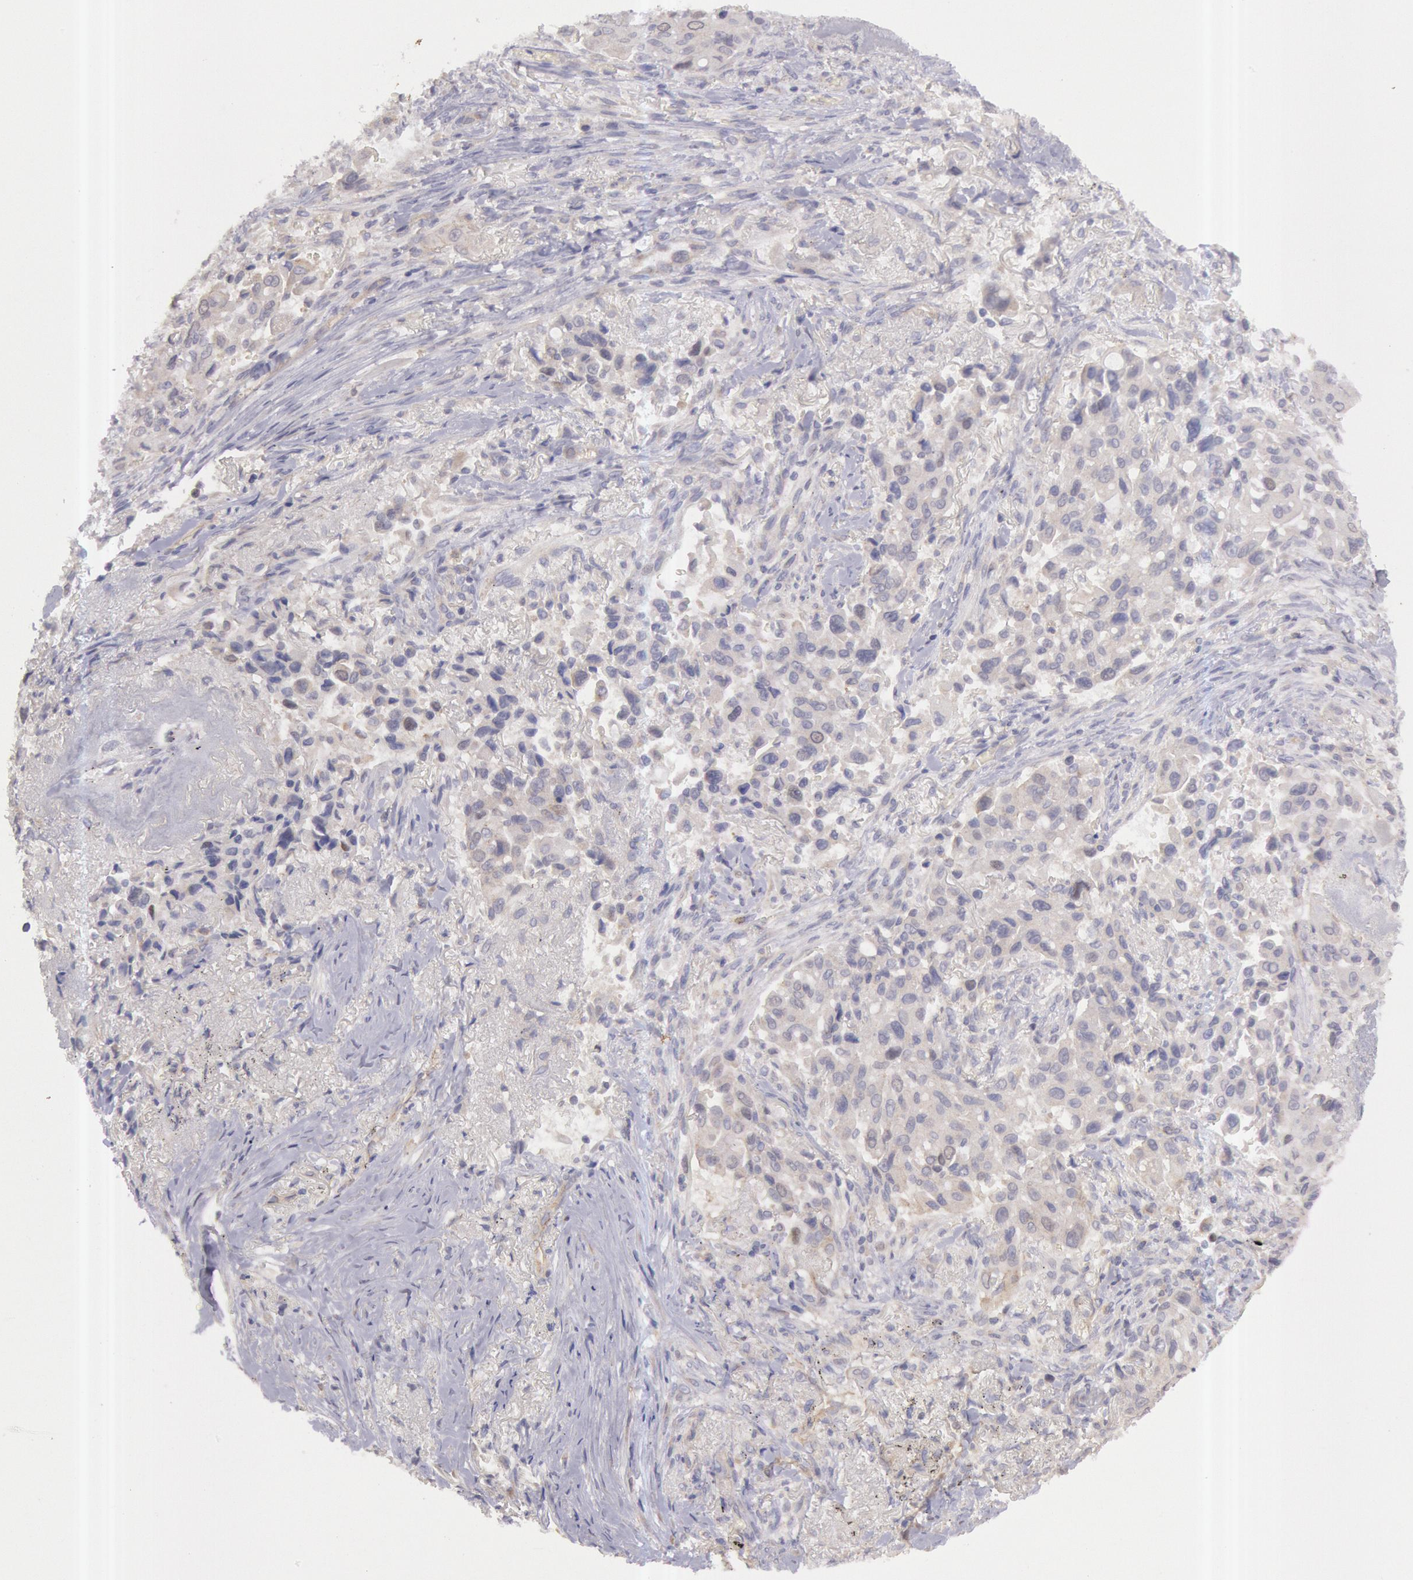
{"staining": {"intensity": "negative", "quantity": "none", "location": "none"}, "tissue": "lung cancer", "cell_type": "Tumor cells", "image_type": "cancer", "snomed": [{"axis": "morphology", "description": "Adenocarcinoma, NOS"}, {"axis": "topography", "description": "Lung"}], "caption": "Immunohistochemistry of human lung adenocarcinoma exhibits no positivity in tumor cells. The staining was performed using DAB (3,3'-diaminobenzidine) to visualize the protein expression in brown, while the nuclei were stained in blue with hematoxylin (Magnification: 20x).", "gene": "AMOTL1", "patient": {"sex": "male", "age": 68}}